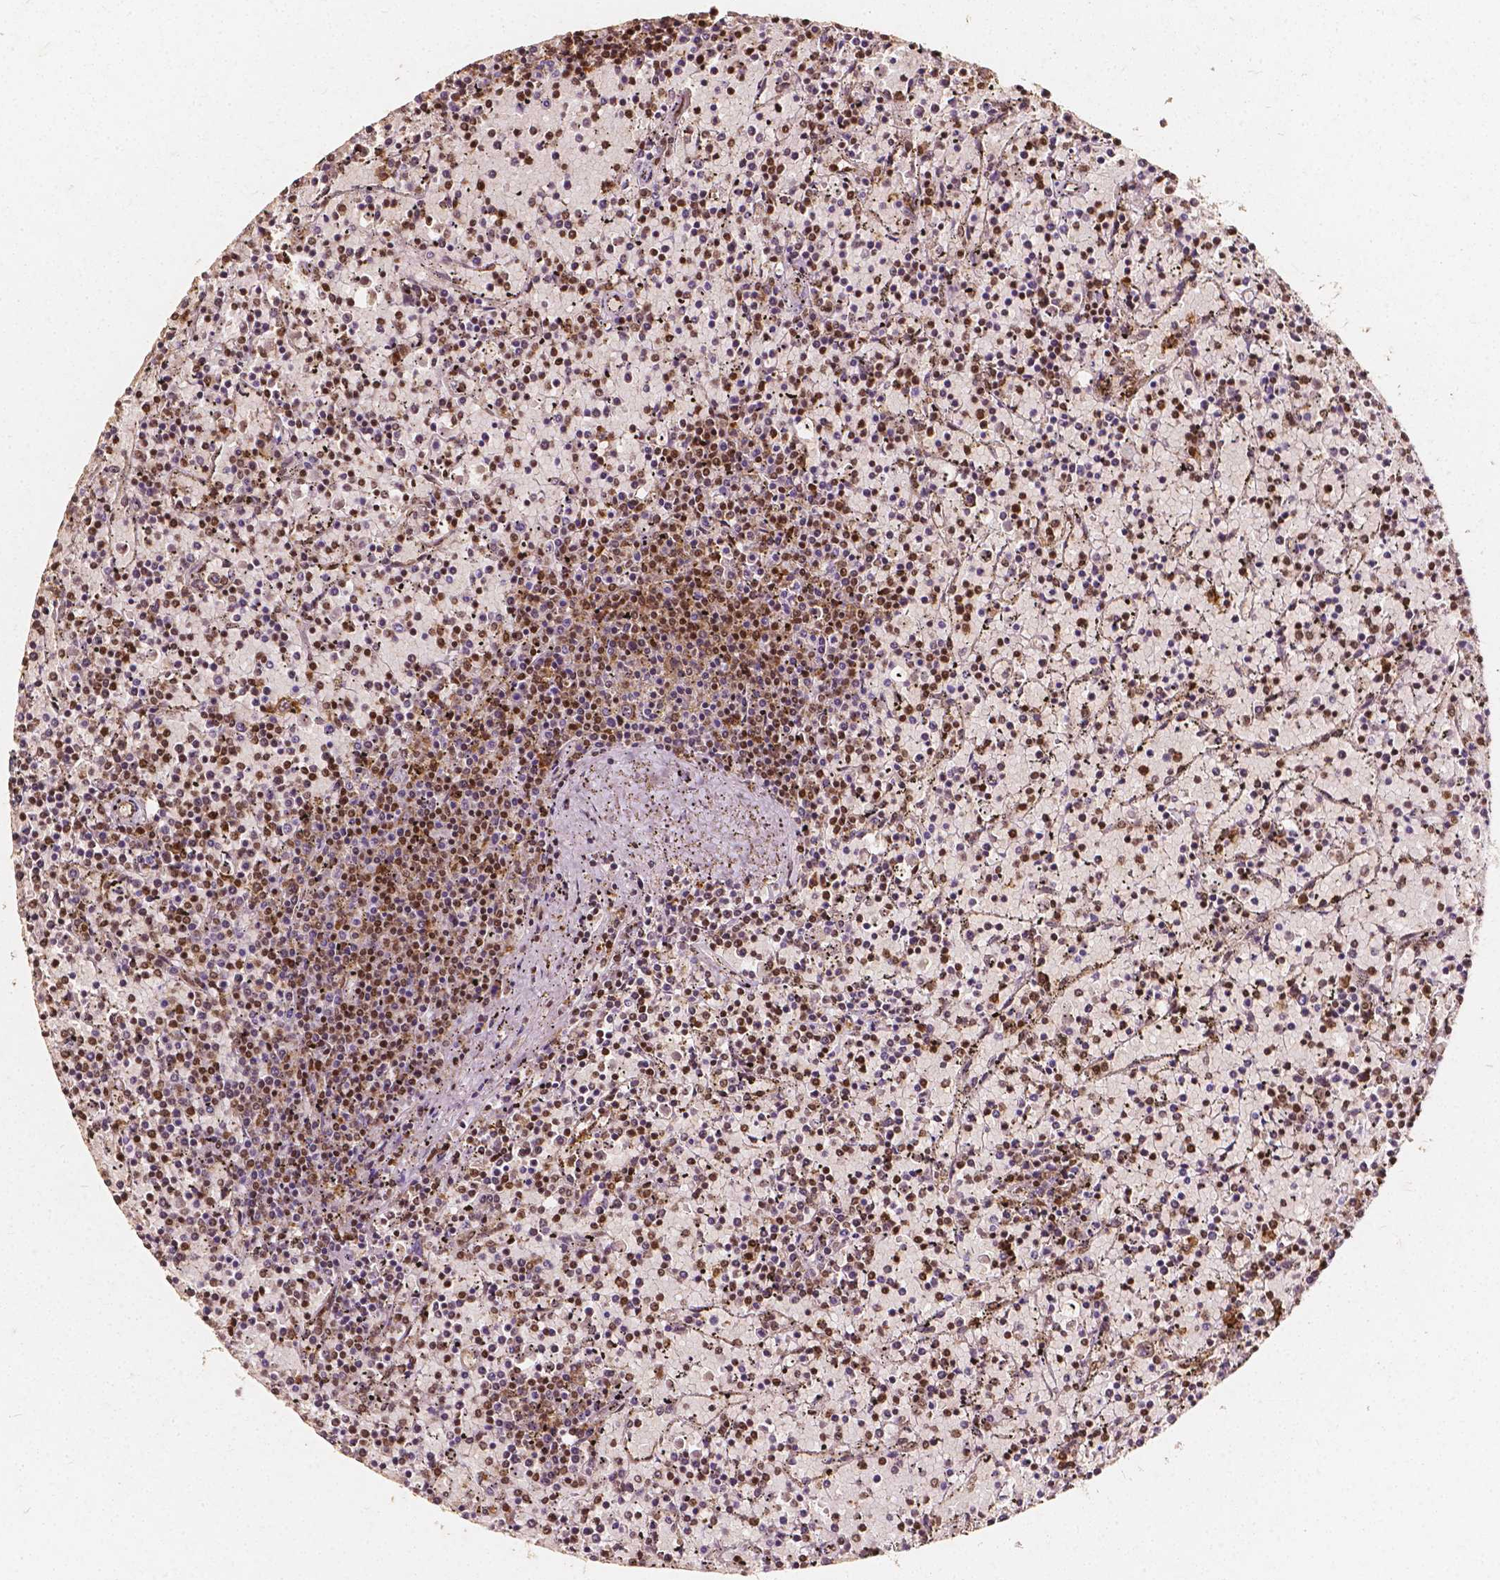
{"staining": {"intensity": "moderate", "quantity": "25%-75%", "location": "nuclear"}, "tissue": "lymphoma", "cell_type": "Tumor cells", "image_type": "cancer", "snomed": [{"axis": "morphology", "description": "Malignant lymphoma, non-Hodgkin's type, Low grade"}, {"axis": "topography", "description": "Spleen"}], "caption": "This photomicrograph demonstrates malignant lymphoma, non-Hodgkin's type (low-grade) stained with immunohistochemistry (IHC) to label a protein in brown. The nuclear of tumor cells show moderate positivity for the protein. Nuclei are counter-stained blue.", "gene": "SMN1", "patient": {"sex": "female", "age": 77}}